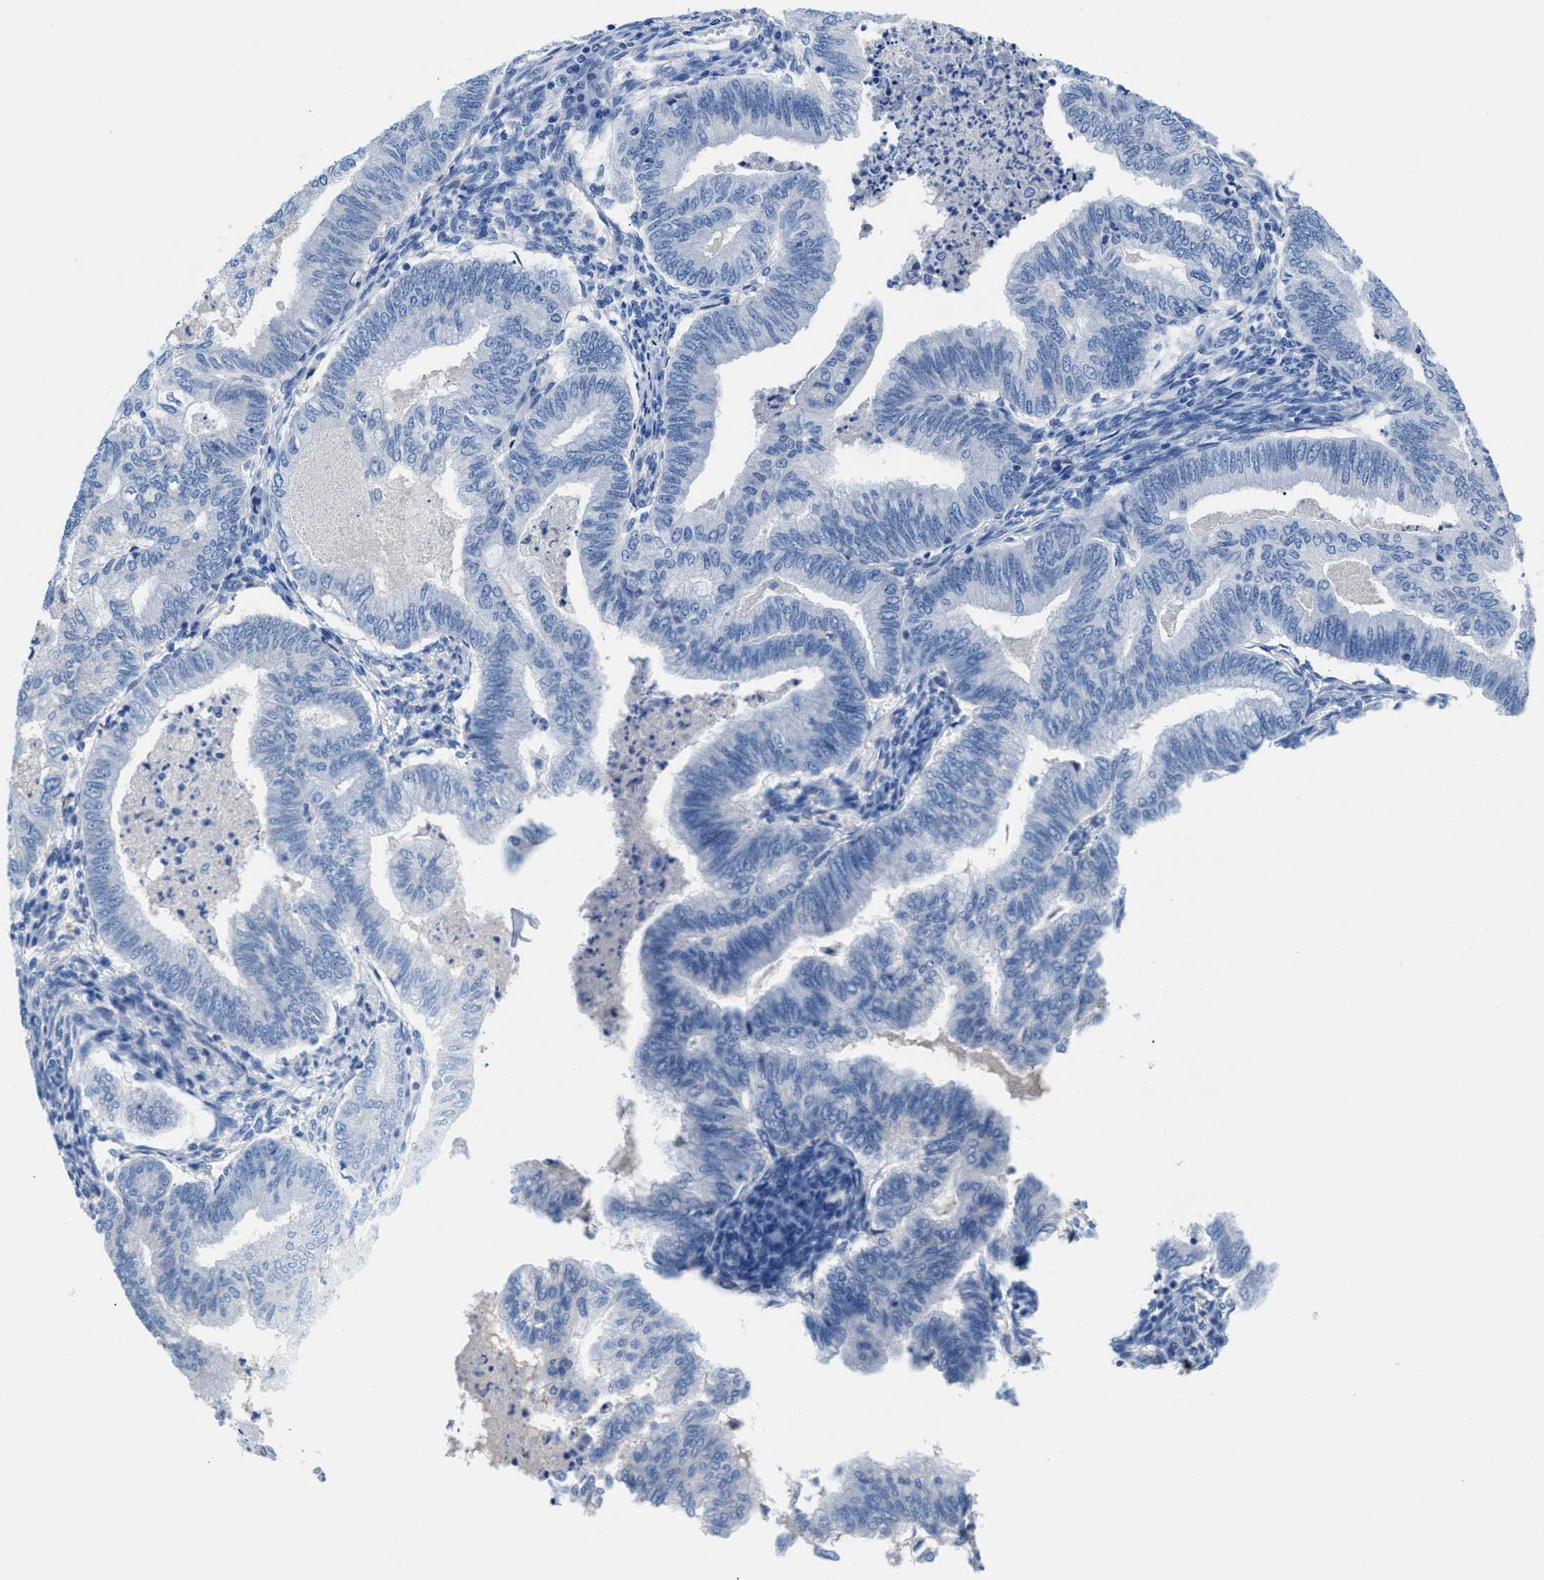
{"staining": {"intensity": "negative", "quantity": "none", "location": "none"}, "tissue": "endometrial cancer", "cell_type": "Tumor cells", "image_type": "cancer", "snomed": [{"axis": "morphology", "description": "Polyp, NOS"}, {"axis": "morphology", "description": "Adenocarcinoma, NOS"}, {"axis": "morphology", "description": "Adenoma, NOS"}, {"axis": "topography", "description": "Endometrium"}], "caption": "This photomicrograph is of endometrial cancer (polyp) stained with IHC to label a protein in brown with the nuclei are counter-stained blue. There is no positivity in tumor cells. (DAB immunohistochemistry visualized using brightfield microscopy, high magnification).", "gene": "SLFN13", "patient": {"sex": "female", "age": 79}}